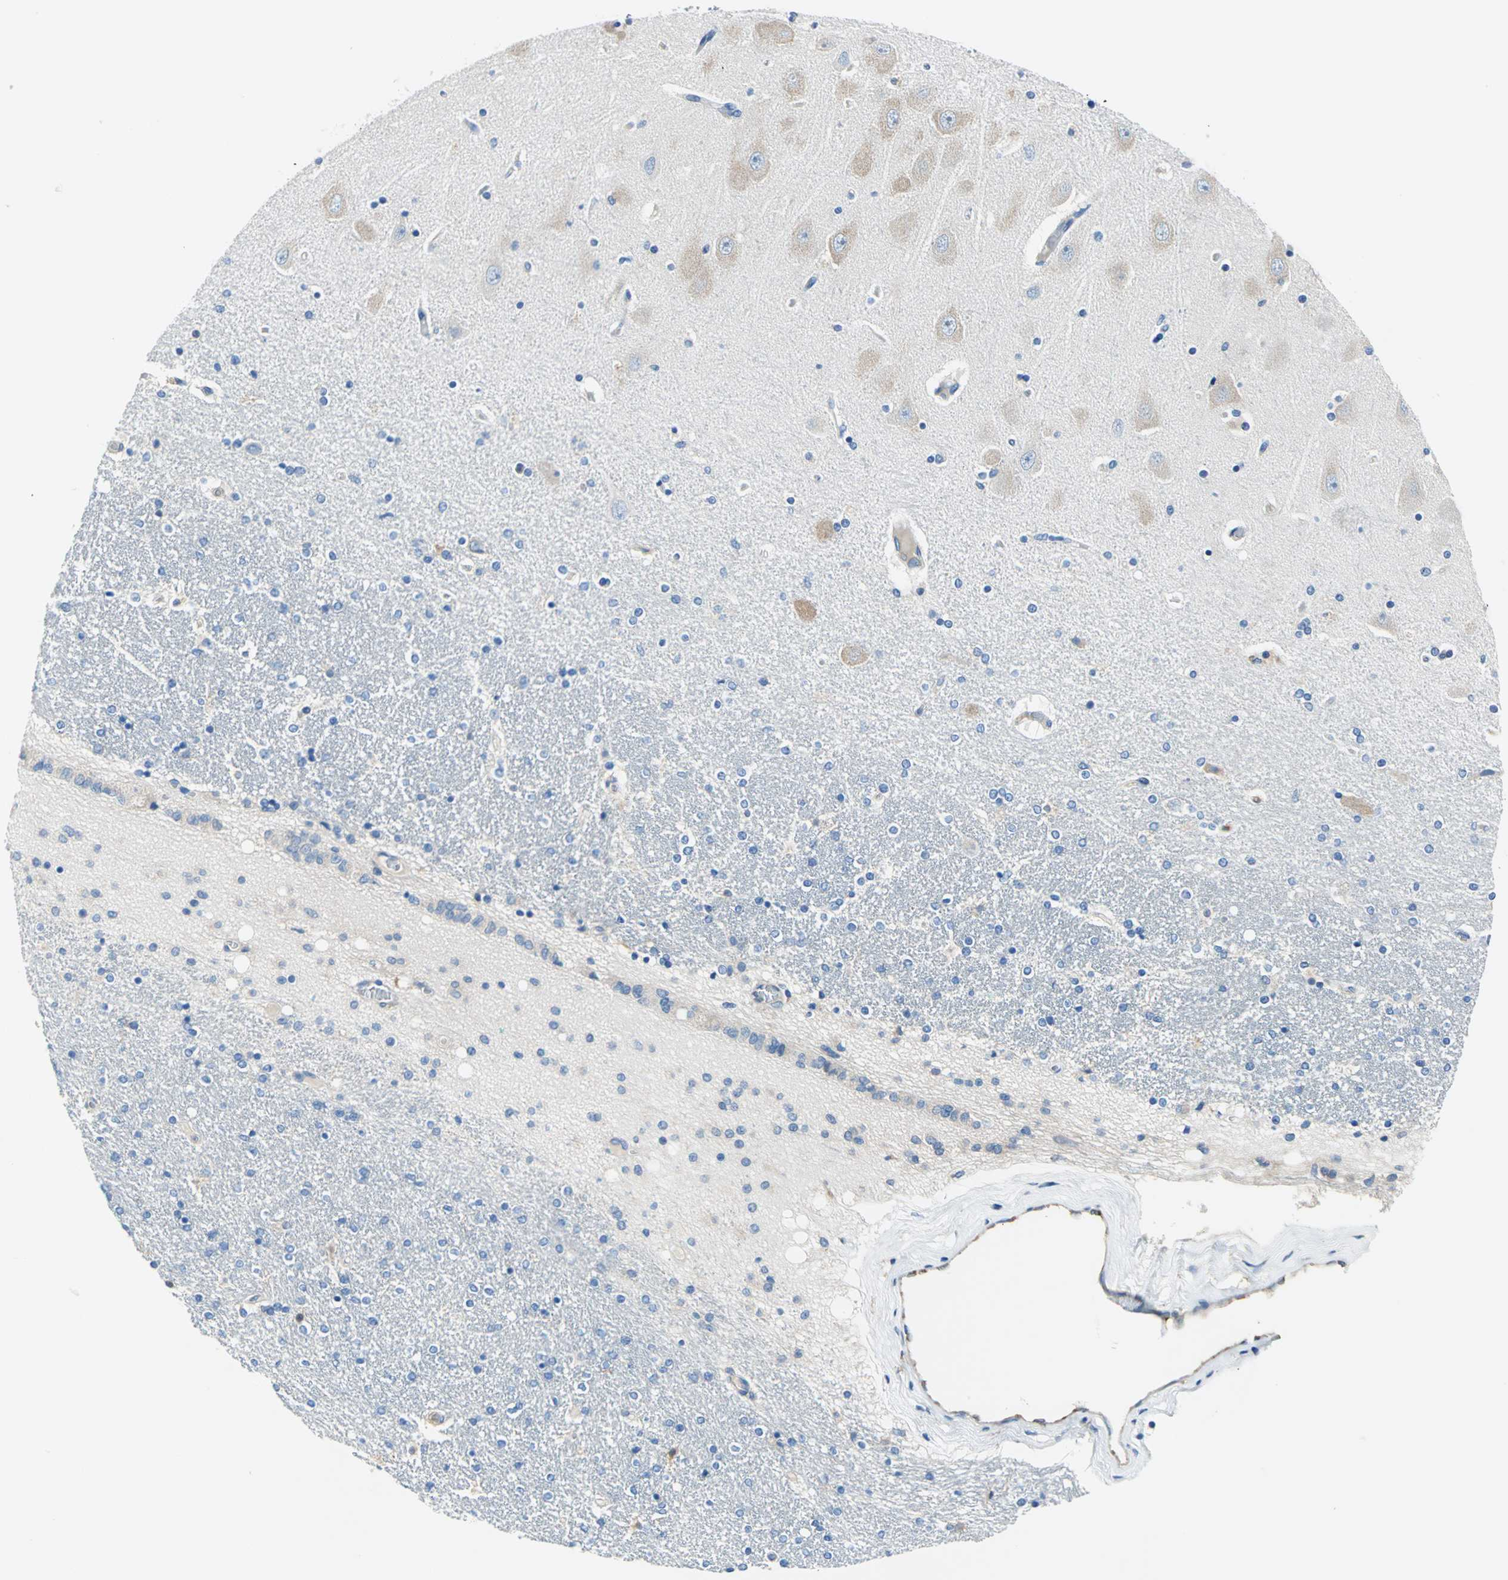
{"staining": {"intensity": "negative", "quantity": "none", "location": "none"}, "tissue": "hippocampus", "cell_type": "Glial cells", "image_type": "normal", "snomed": [{"axis": "morphology", "description": "Normal tissue, NOS"}, {"axis": "topography", "description": "Hippocampus"}], "caption": "Protein analysis of benign hippocampus displays no significant expression in glial cells. (Stains: DAB immunohistochemistry with hematoxylin counter stain, Microscopy: brightfield microscopy at high magnification).", "gene": "TRIM25", "patient": {"sex": "female", "age": 54}}